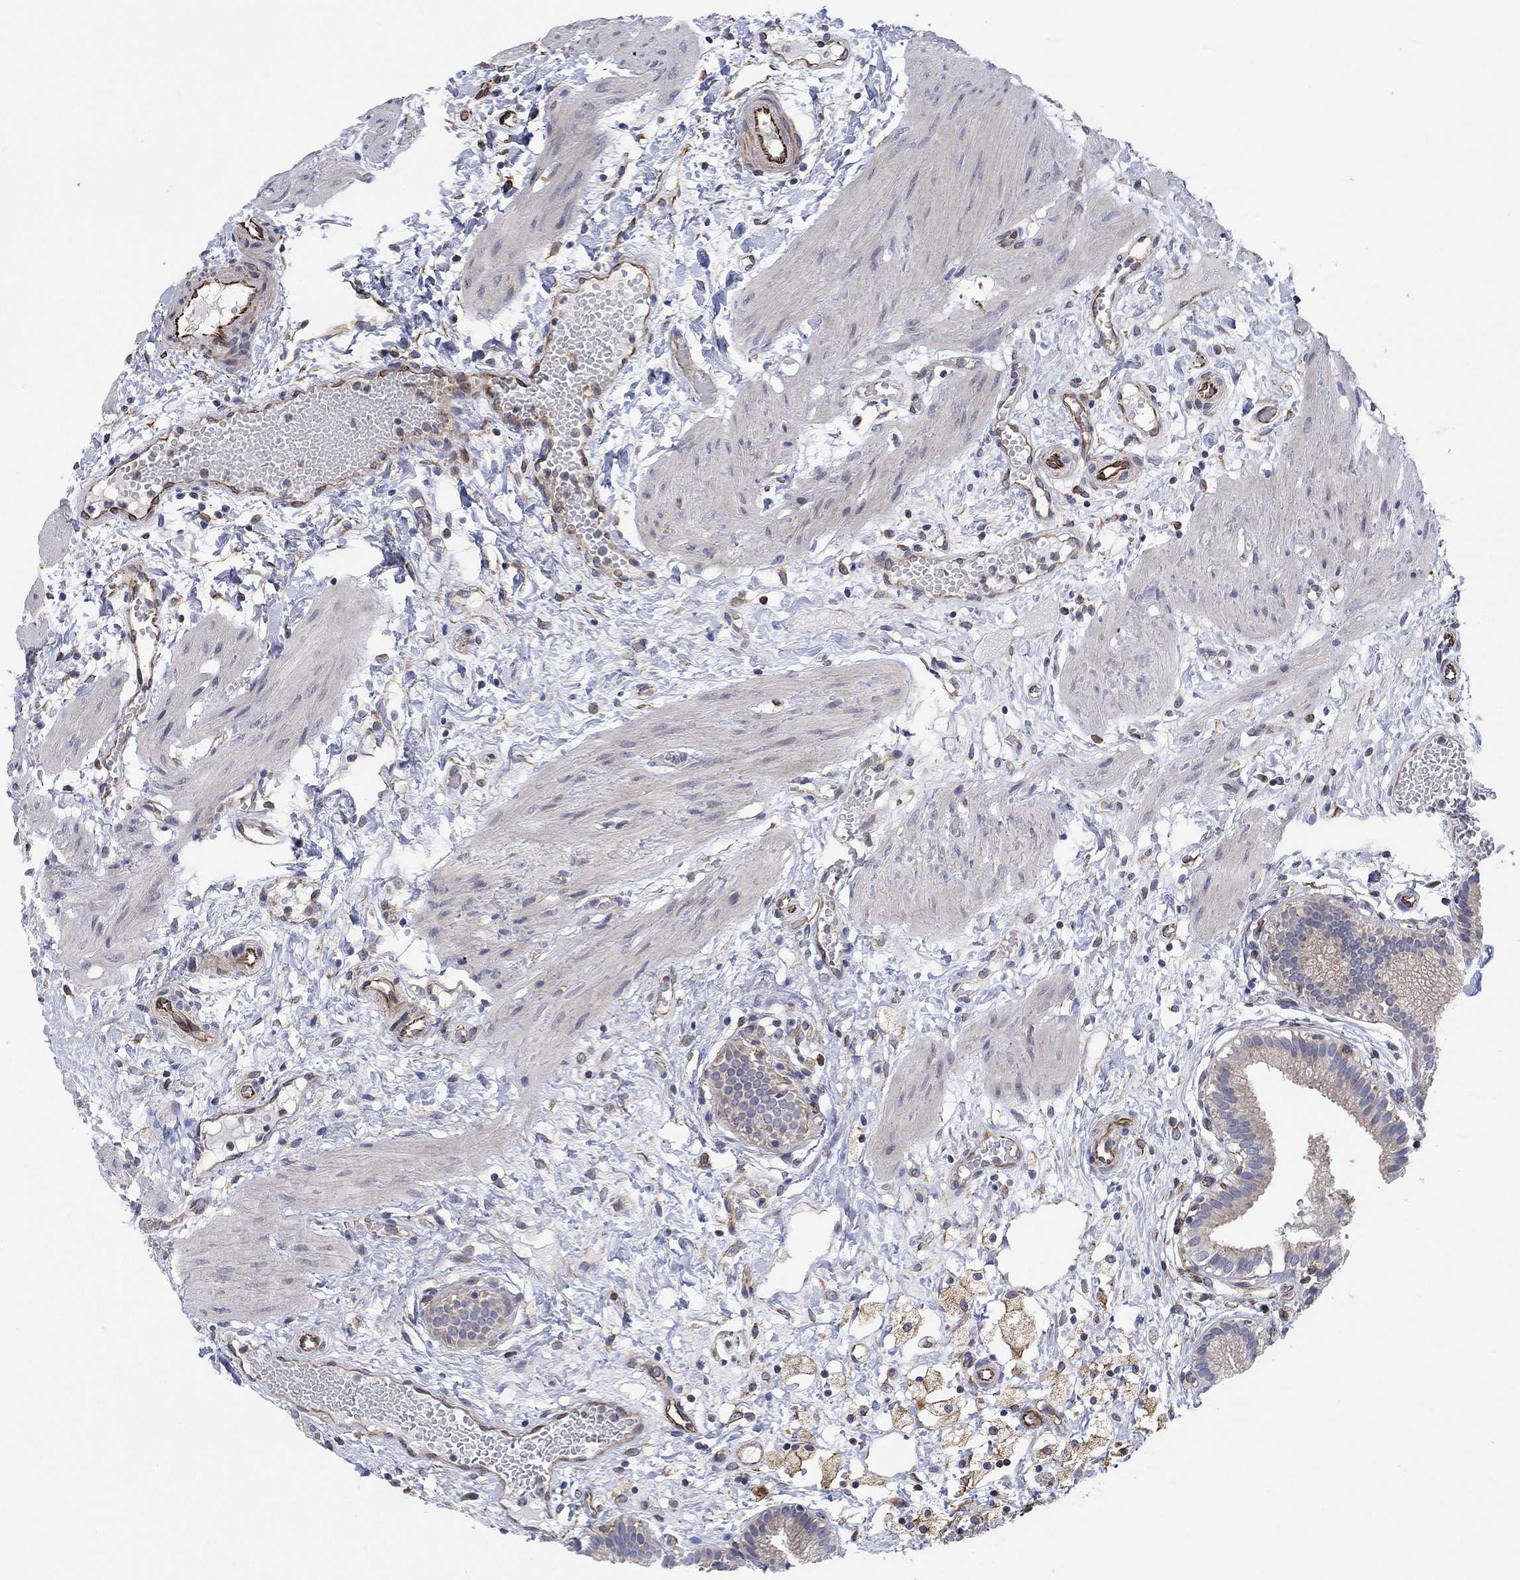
{"staining": {"intensity": "negative", "quantity": "none", "location": "none"}, "tissue": "gallbladder", "cell_type": "Glandular cells", "image_type": "normal", "snomed": [{"axis": "morphology", "description": "Normal tissue, NOS"}, {"axis": "topography", "description": "Gallbladder"}], "caption": "Glandular cells show no significant protein expression in unremarkable gallbladder. (Stains: DAB IHC with hematoxylin counter stain, Microscopy: brightfield microscopy at high magnification).", "gene": "CAMK1D", "patient": {"sex": "female", "age": 24}}